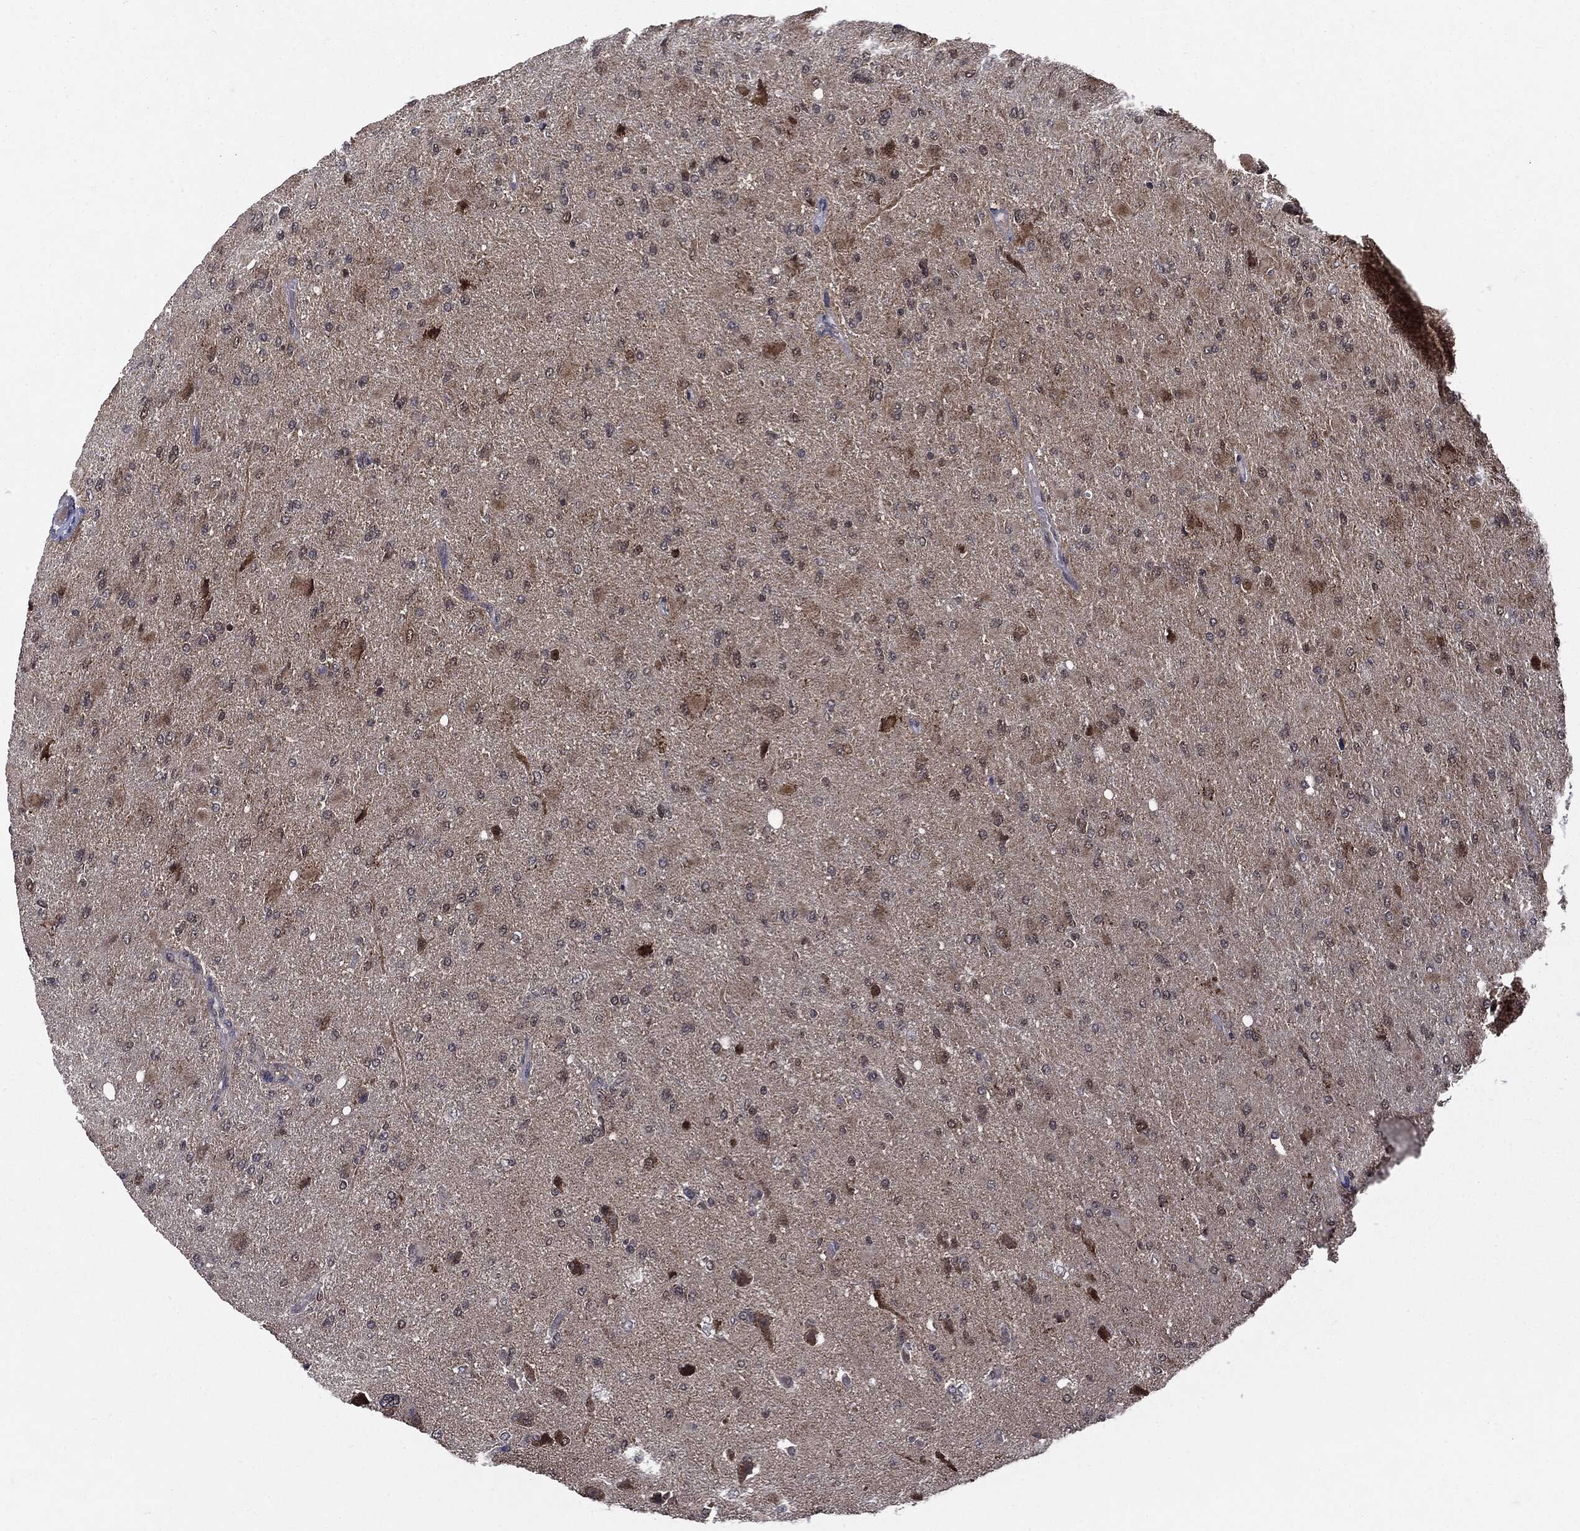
{"staining": {"intensity": "moderate", "quantity": "25%-75%", "location": "cytoplasmic/membranous"}, "tissue": "glioma", "cell_type": "Tumor cells", "image_type": "cancer", "snomed": [{"axis": "morphology", "description": "Glioma, malignant, High grade"}, {"axis": "topography", "description": "Cerebral cortex"}], "caption": "A brown stain shows moderate cytoplasmic/membranous staining of a protein in human glioma tumor cells. (Brightfield microscopy of DAB IHC at high magnification).", "gene": "PTPA", "patient": {"sex": "female", "age": 36}}